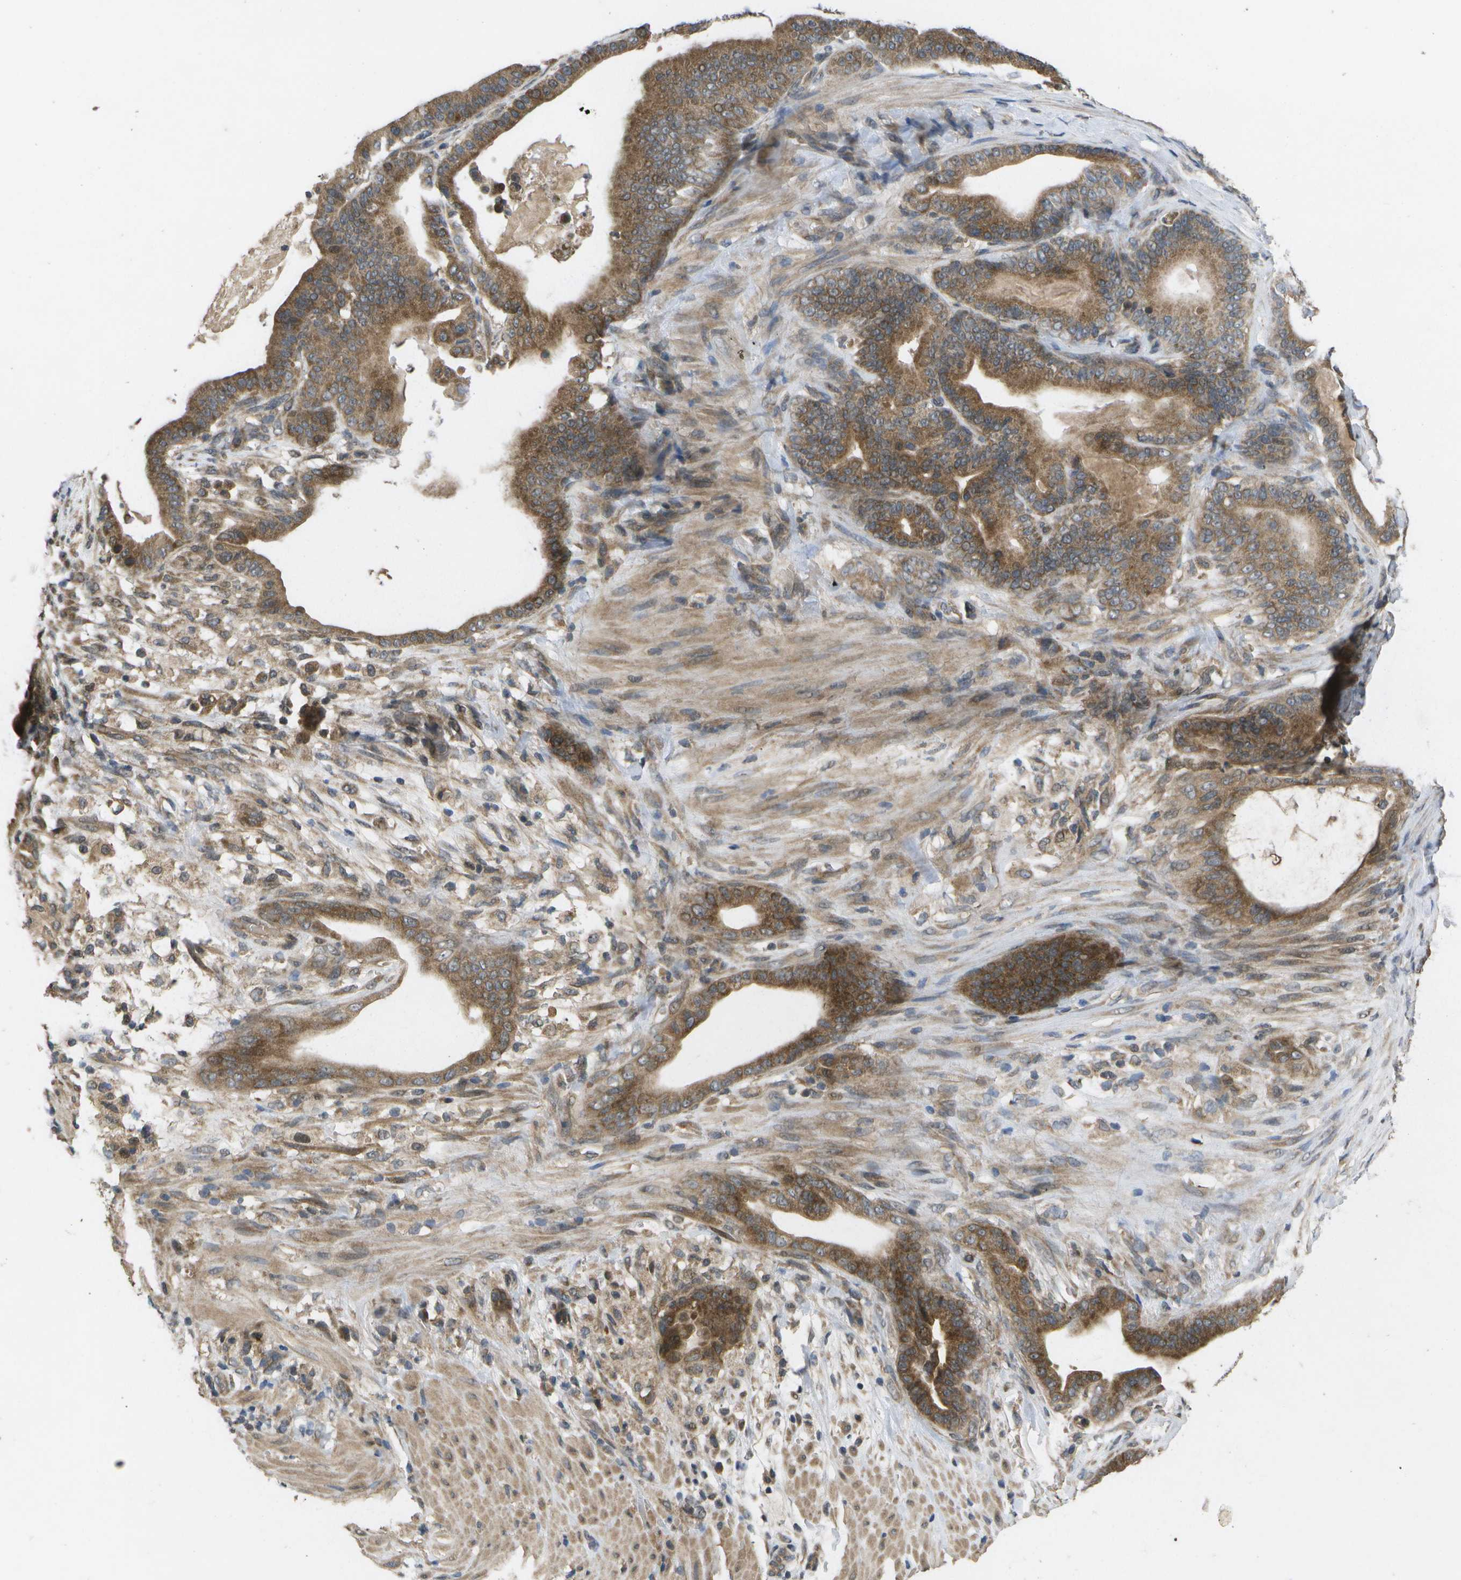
{"staining": {"intensity": "moderate", "quantity": ">75%", "location": "cytoplasmic/membranous"}, "tissue": "pancreatic cancer", "cell_type": "Tumor cells", "image_type": "cancer", "snomed": [{"axis": "morphology", "description": "Adenocarcinoma, NOS"}, {"axis": "topography", "description": "Pancreas"}], "caption": "A micrograph showing moderate cytoplasmic/membranous expression in approximately >75% of tumor cells in adenocarcinoma (pancreatic), as visualized by brown immunohistochemical staining.", "gene": "ALAS1", "patient": {"sex": "male", "age": 63}}